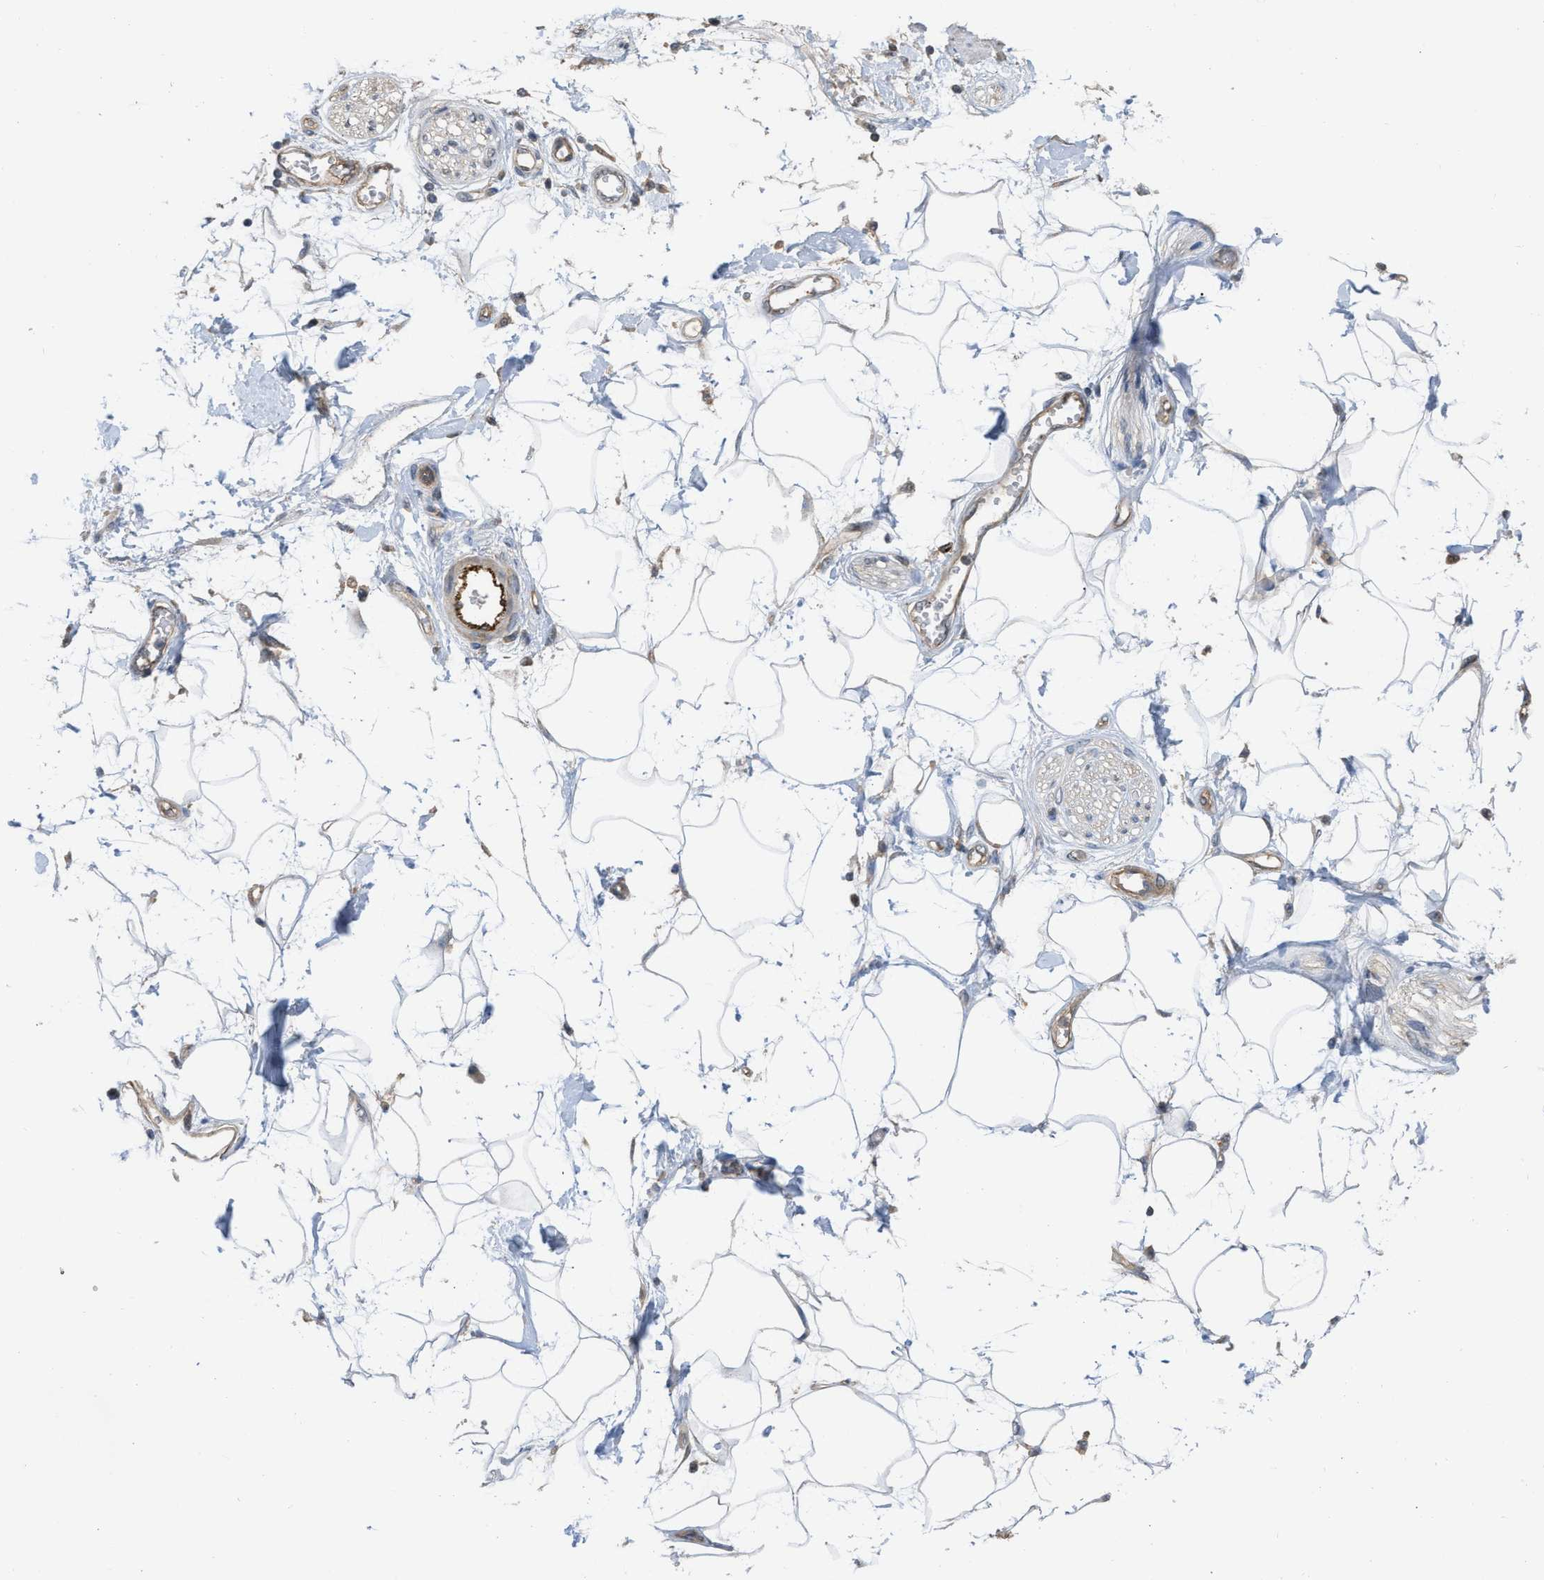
{"staining": {"intensity": "weak", "quantity": ">75%", "location": "cytoplasmic/membranous"}, "tissue": "adipose tissue", "cell_type": "Adipocytes", "image_type": "normal", "snomed": [{"axis": "morphology", "description": "Normal tissue, NOS"}, {"axis": "morphology", "description": "Adenocarcinoma, NOS"}, {"axis": "topography", "description": "Duodenum"}, {"axis": "topography", "description": "Peripheral nerve tissue"}], "caption": "A brown stain highlights weak cytoplasmic/membranous positivity of a protein in adipocytes of normal human adipose tissue. The protein of interest is shown in brown color, while the nuclei are stained blue.", "gene": "NAPEPLD", "patient": {"sex": "female", "age": 60}}